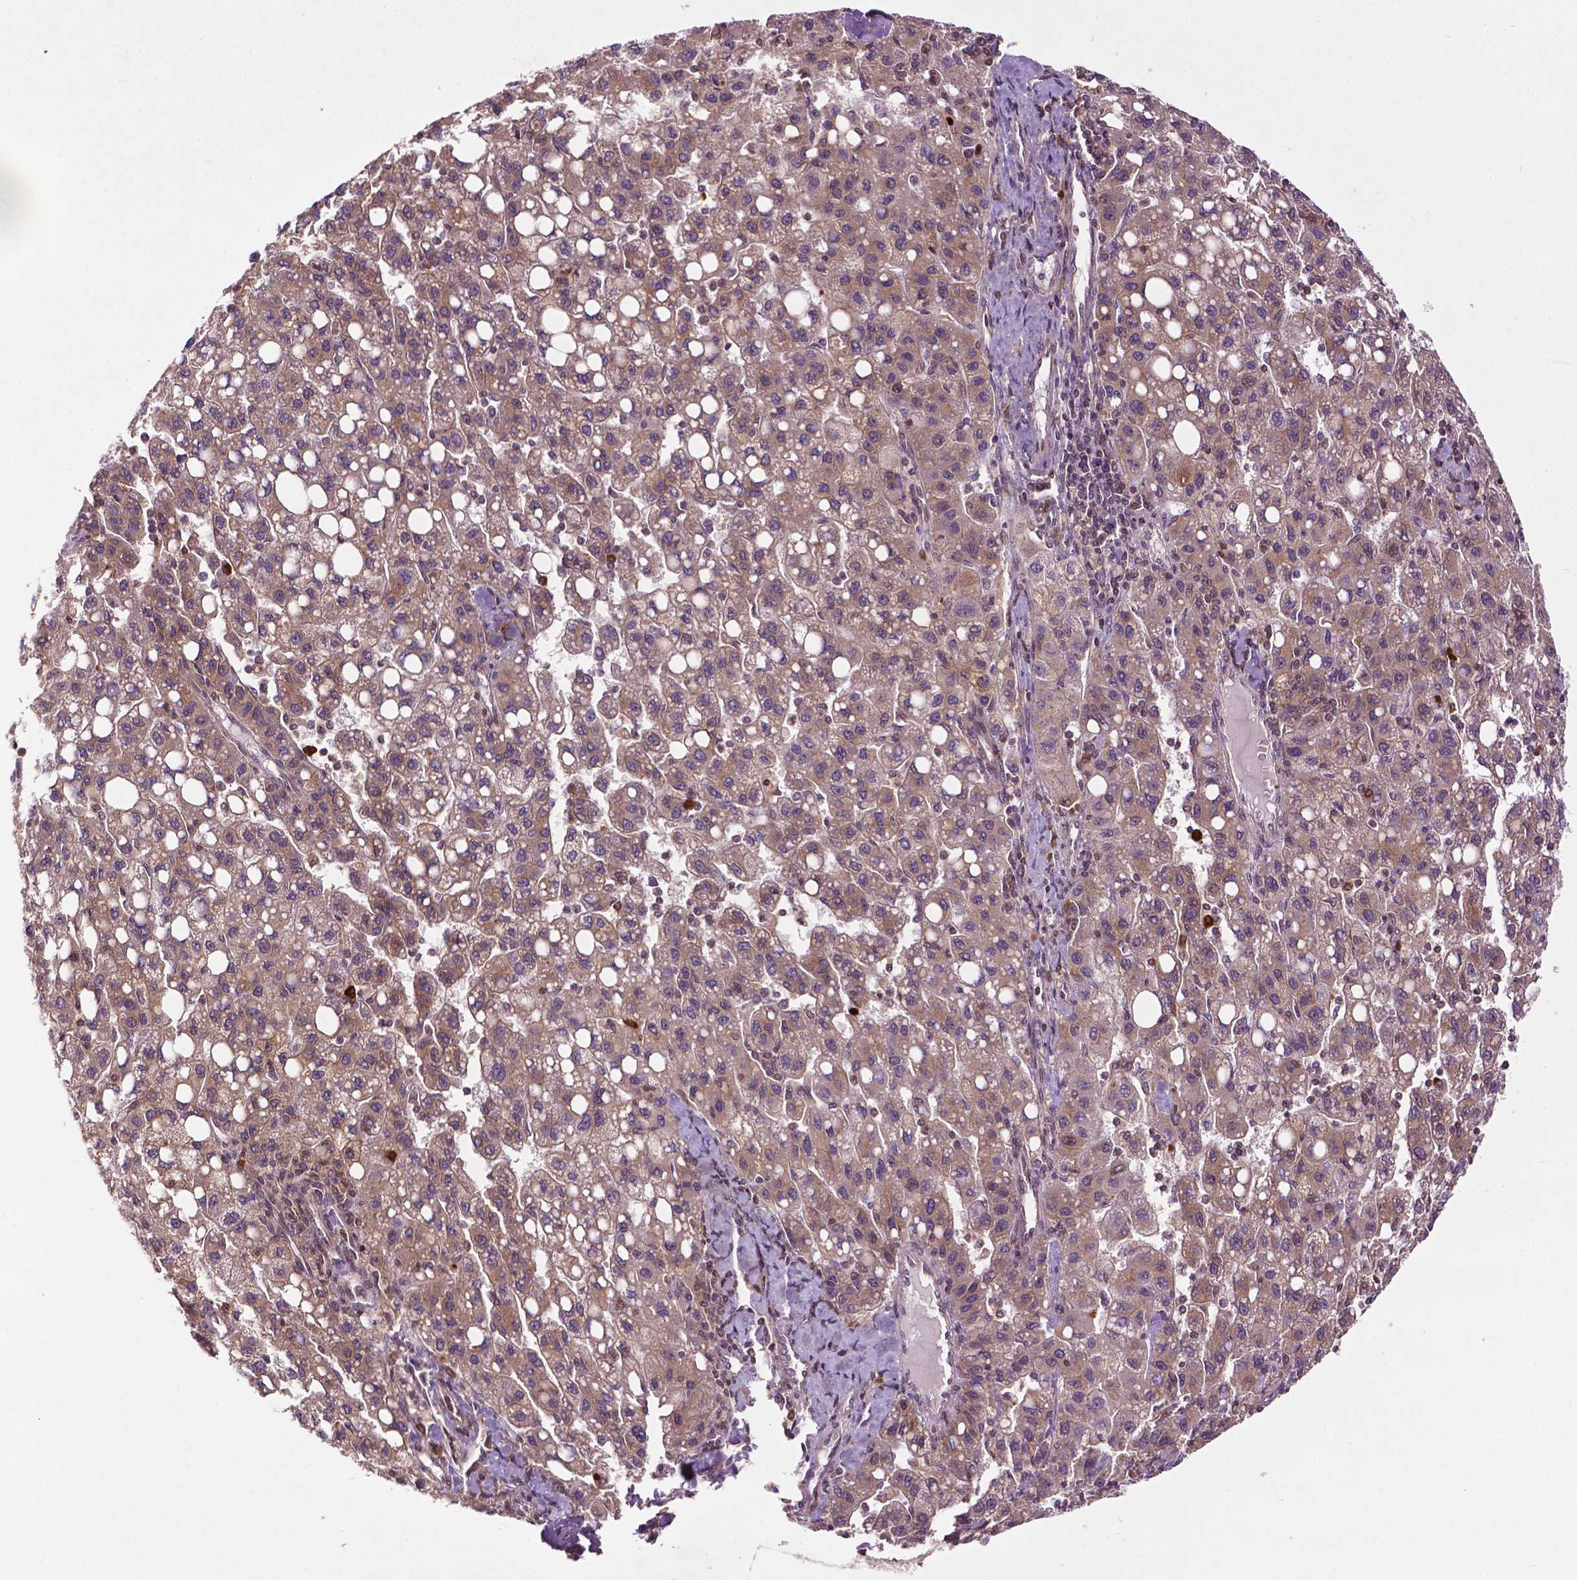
{"staining": {"intensity": "weak", "quantity": ">75%", "location": "cytoplasmic/membranous"}, "tissue": "liver cancer", "cell_type": "Tumor cells", "image_type": "cancer", "snomed": [{"axis": "morphology", "description": "Carcinoma, Hepatocellular, NOS"}, {"axis": "topography", "description": "Liver"}], "caption": "High-magnification brightfield microscopy of hepatocellular carcinoma (liver) stained with DAB (brown) and counterstained with hematoxylin (blue). tumor cells exhibit weak cytoplasmic/membranous positivity is present in about>75% of cells.", "gene": "TMX2", "patient": {"sex": "female", "age": 82}}